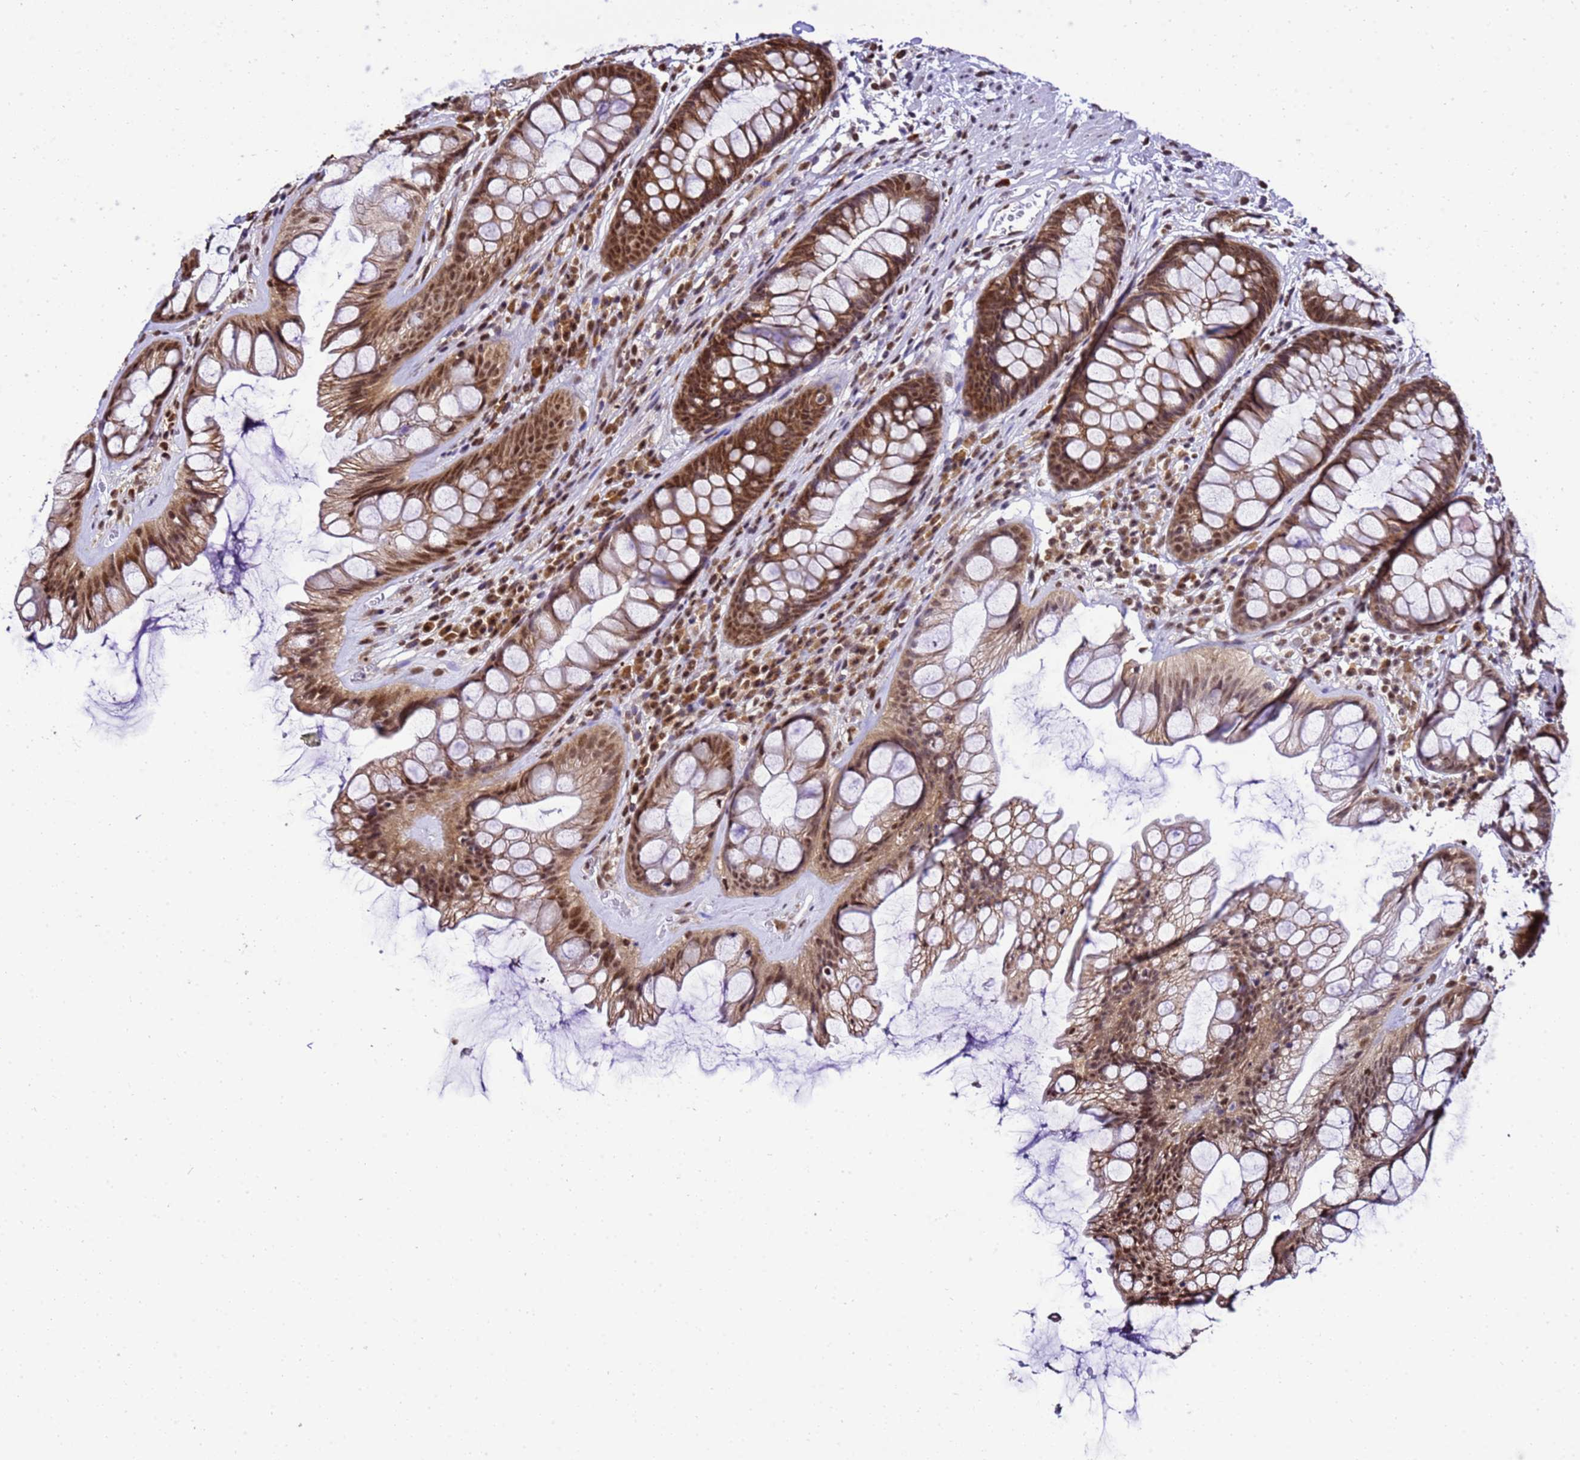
{"staining": {"intensity": "moderate", "quantity": ">75%", "location": "cytoplasmic/membranous,nuclear"}, "tissue": "rectum", "cell_type": "Glandular cells", "image_type": "normal", "snomed": [{"axis": "morphology", "description": "Normal tissue, NOS"}, {"axis": "topography", "description": "Rectum"}], "caption": "Rectum stained with DAB (3,3'-diaminobenzidine) immunohistochemistry (IHC) reveals medium levels of moderate cytoplasmic/membranous,nuclear expression in approximately >75% of glandular cells.", "gene": "SMN1", "patient": {"sex": "male", "age": 74}}